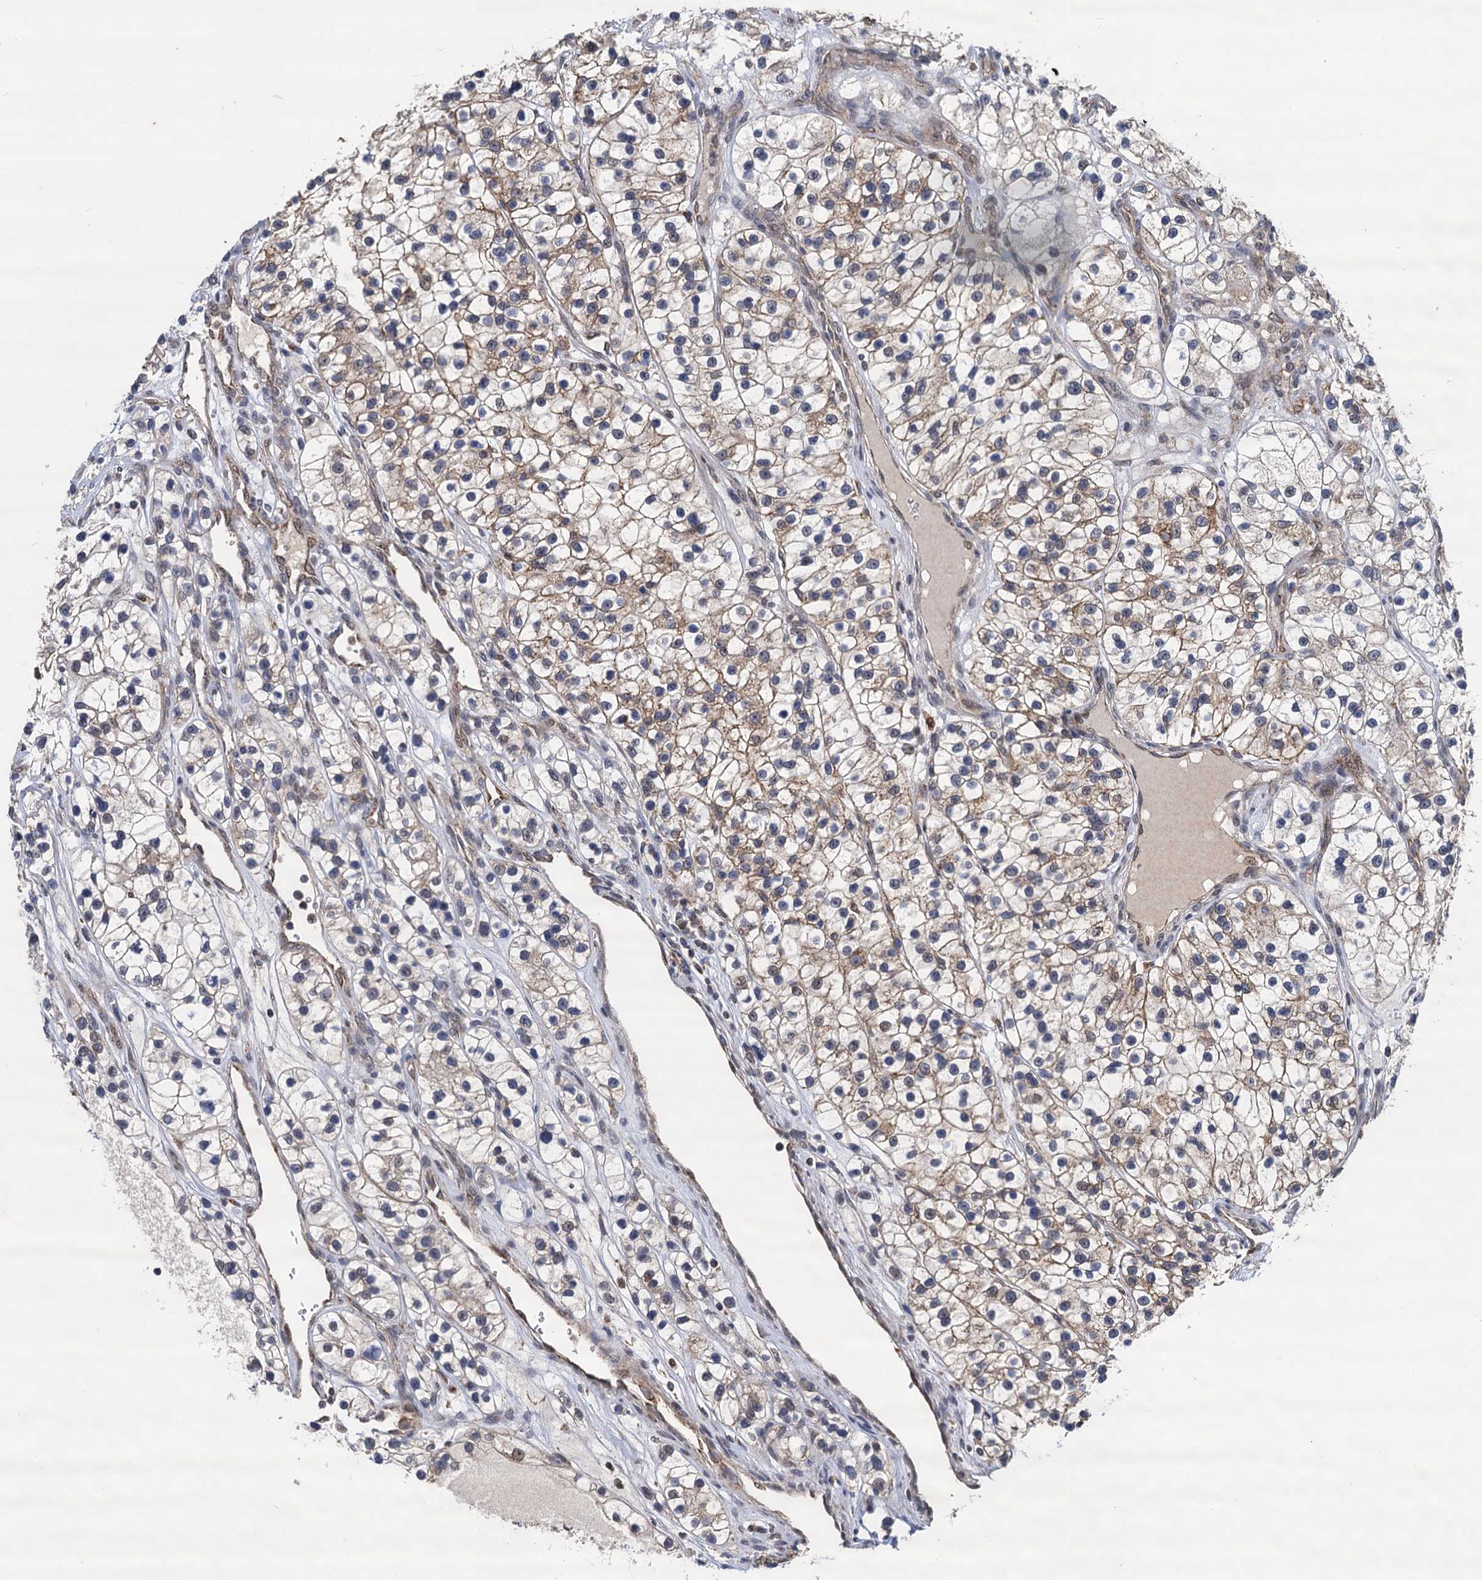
{"staining": {"intensity": "weak", "quantity": "<25%", "location": "cytoplasmic/membranous"}, "tissue": "renal cancer", "cell_type": "Tumor cells", "image_type": "cancer", "snomed": [{"axis": "morphology", "description": "Adenocarcinoma, NOS"}, {"axis": "topography", "description": "Kidney"}], "caption": "This is an IHC micrograph of human renal adenocarcinoma. There is no staining in tumor cells.", "gene": "CMPK2", "patient": {"sex": "female", "age": 57}}